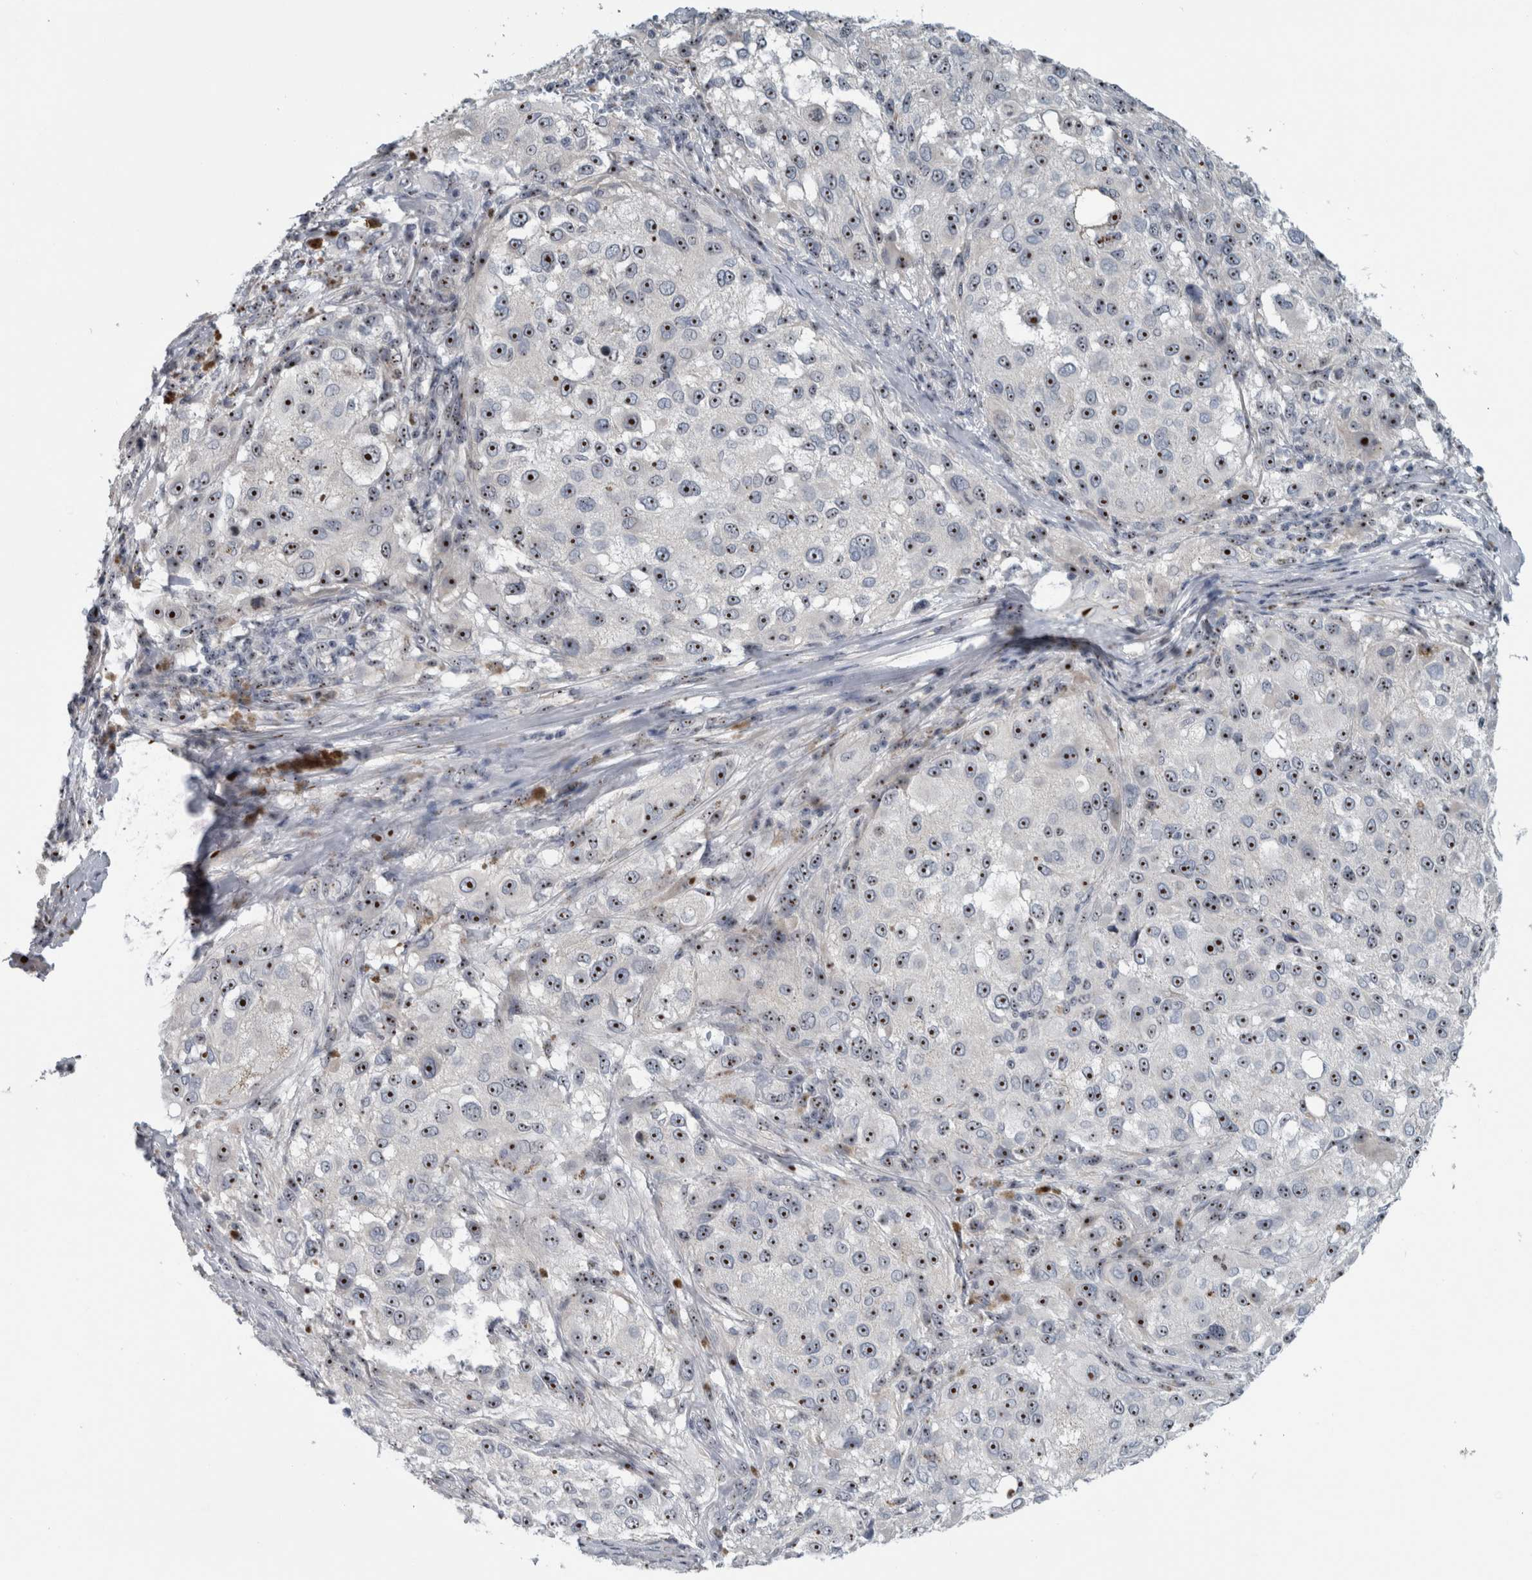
{"staining": {"intensity": "moderate", "quantity": ">75%", "location": "nuclear"}, "tissue": "melanoma", "cell_type": "Tumor cells", "image_type": "cancer", "snomed": [{"axis": "morphology", "description": "Necrosis, NOS"}, {"axis": "morphology", "description": "Malignant melanoma, NOS"}, {"axis": "topography", "description": "Skin"}], "caption": "DAB (3,3'-diaminobenzidine) immunohistochemical staining of human melanoma shows moderate nuclear protein positivity in about >75% of tumor cells.", "gene": "UTP6", "patient": {"sex": "female", "age": 87}}